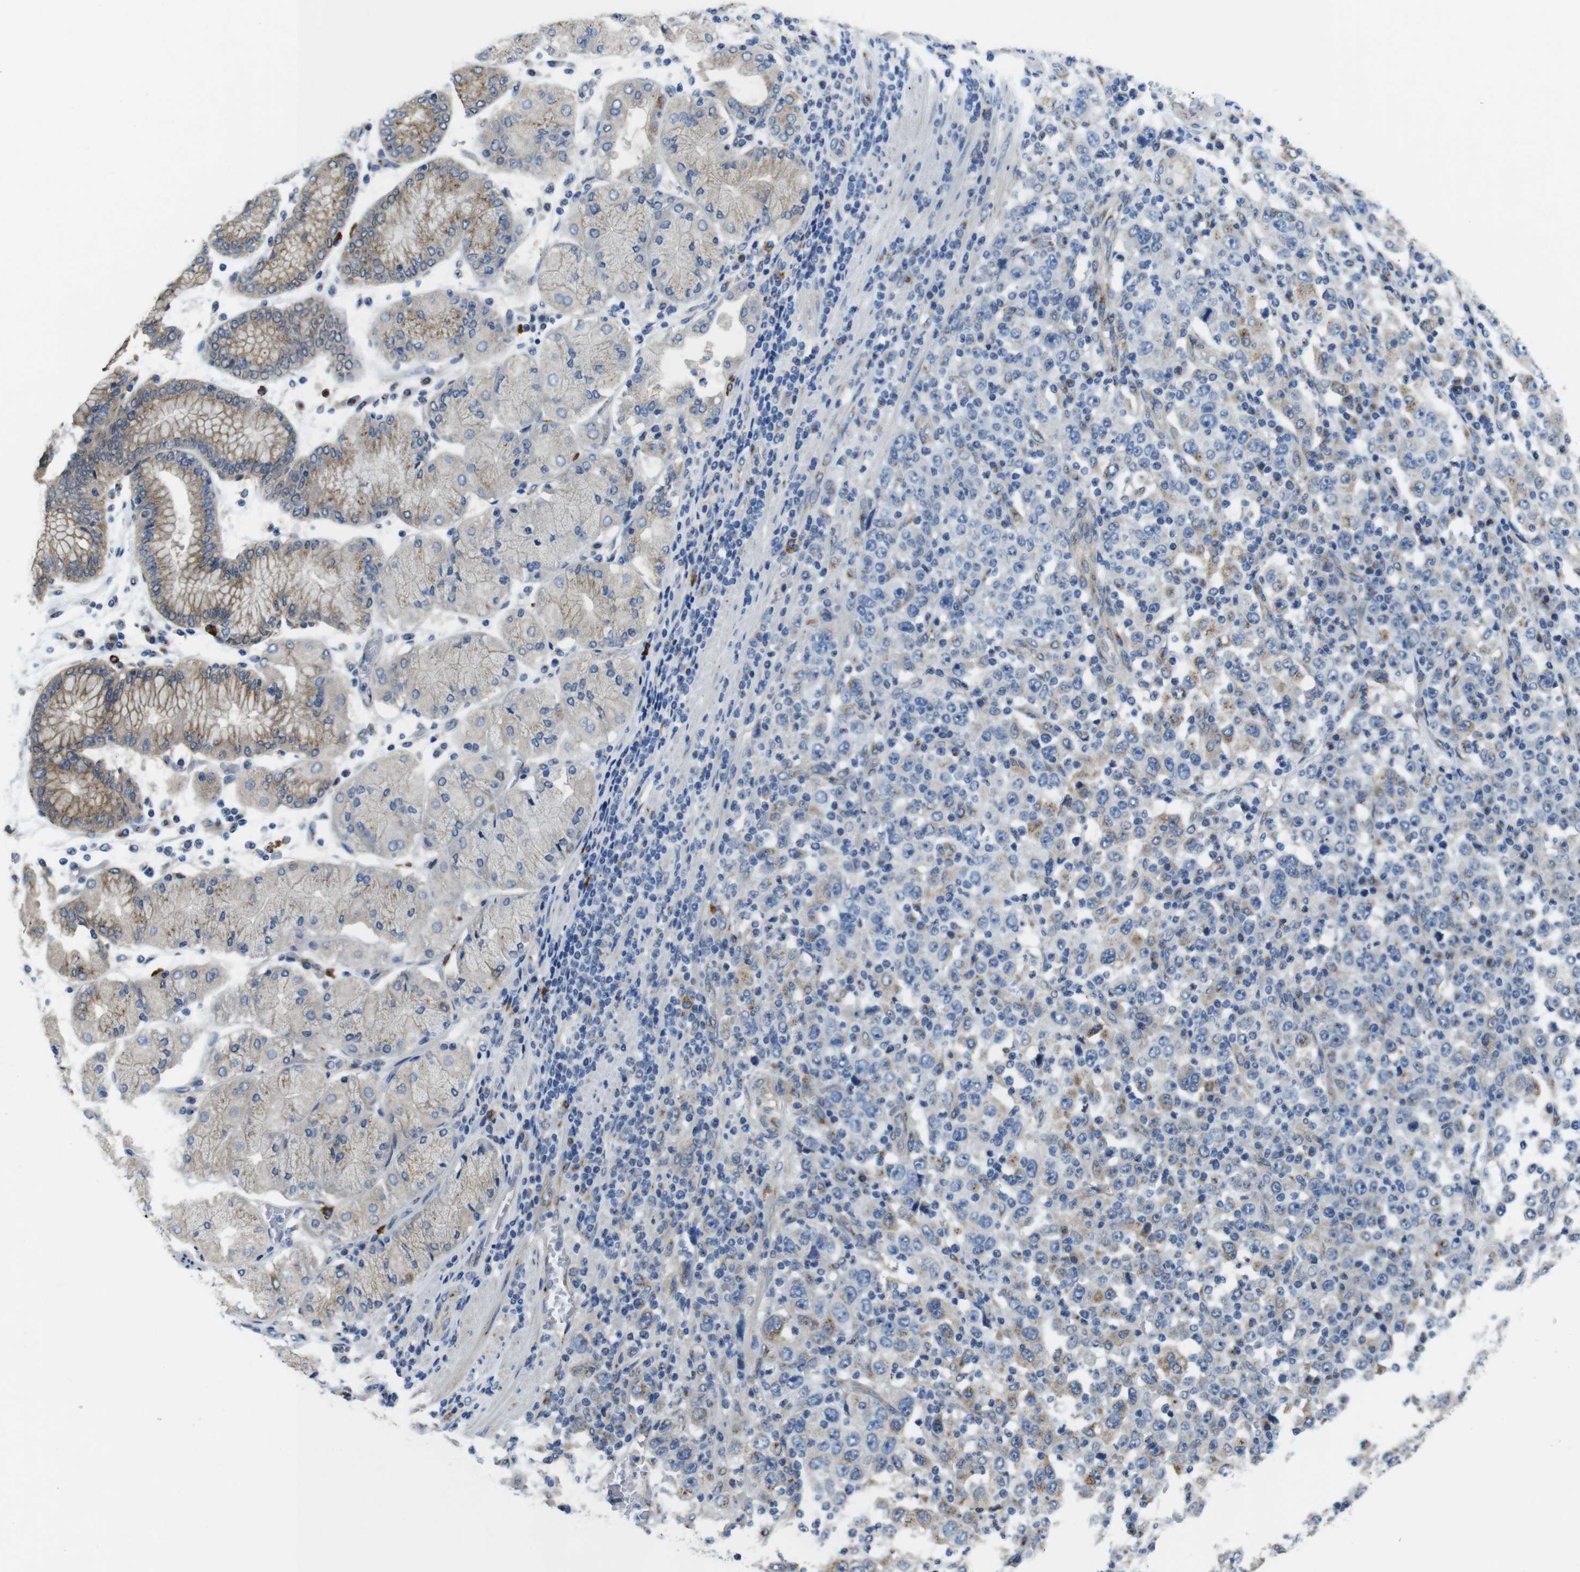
{"staining": {"intensity": "weak", "quantity": "25%-75%", "location": "cytoplasmic/membranous"}, "tissue": "stomach cancer", "cell_type": "Tumor cells", "image_type": "cancer", "snomed": [{"axis": "morphology", "description": "Normal tissue, NOS"}, {"axis": "morphology", "description": "Adenocarcinoma, NOS"}, {"axis": "topography", "description": "Stomach, upper"}, {"axis": "topography", "description": "Stomach"}], "caption": "Immunohistochemical staining of adenocarcinoma (stomach) shows weak cytoplasmic/membranous protein positivity in approximately 25%-75% of tumor cells.", "gene": "RAB6A", "patient": {"sex": "male", "age": 59}}